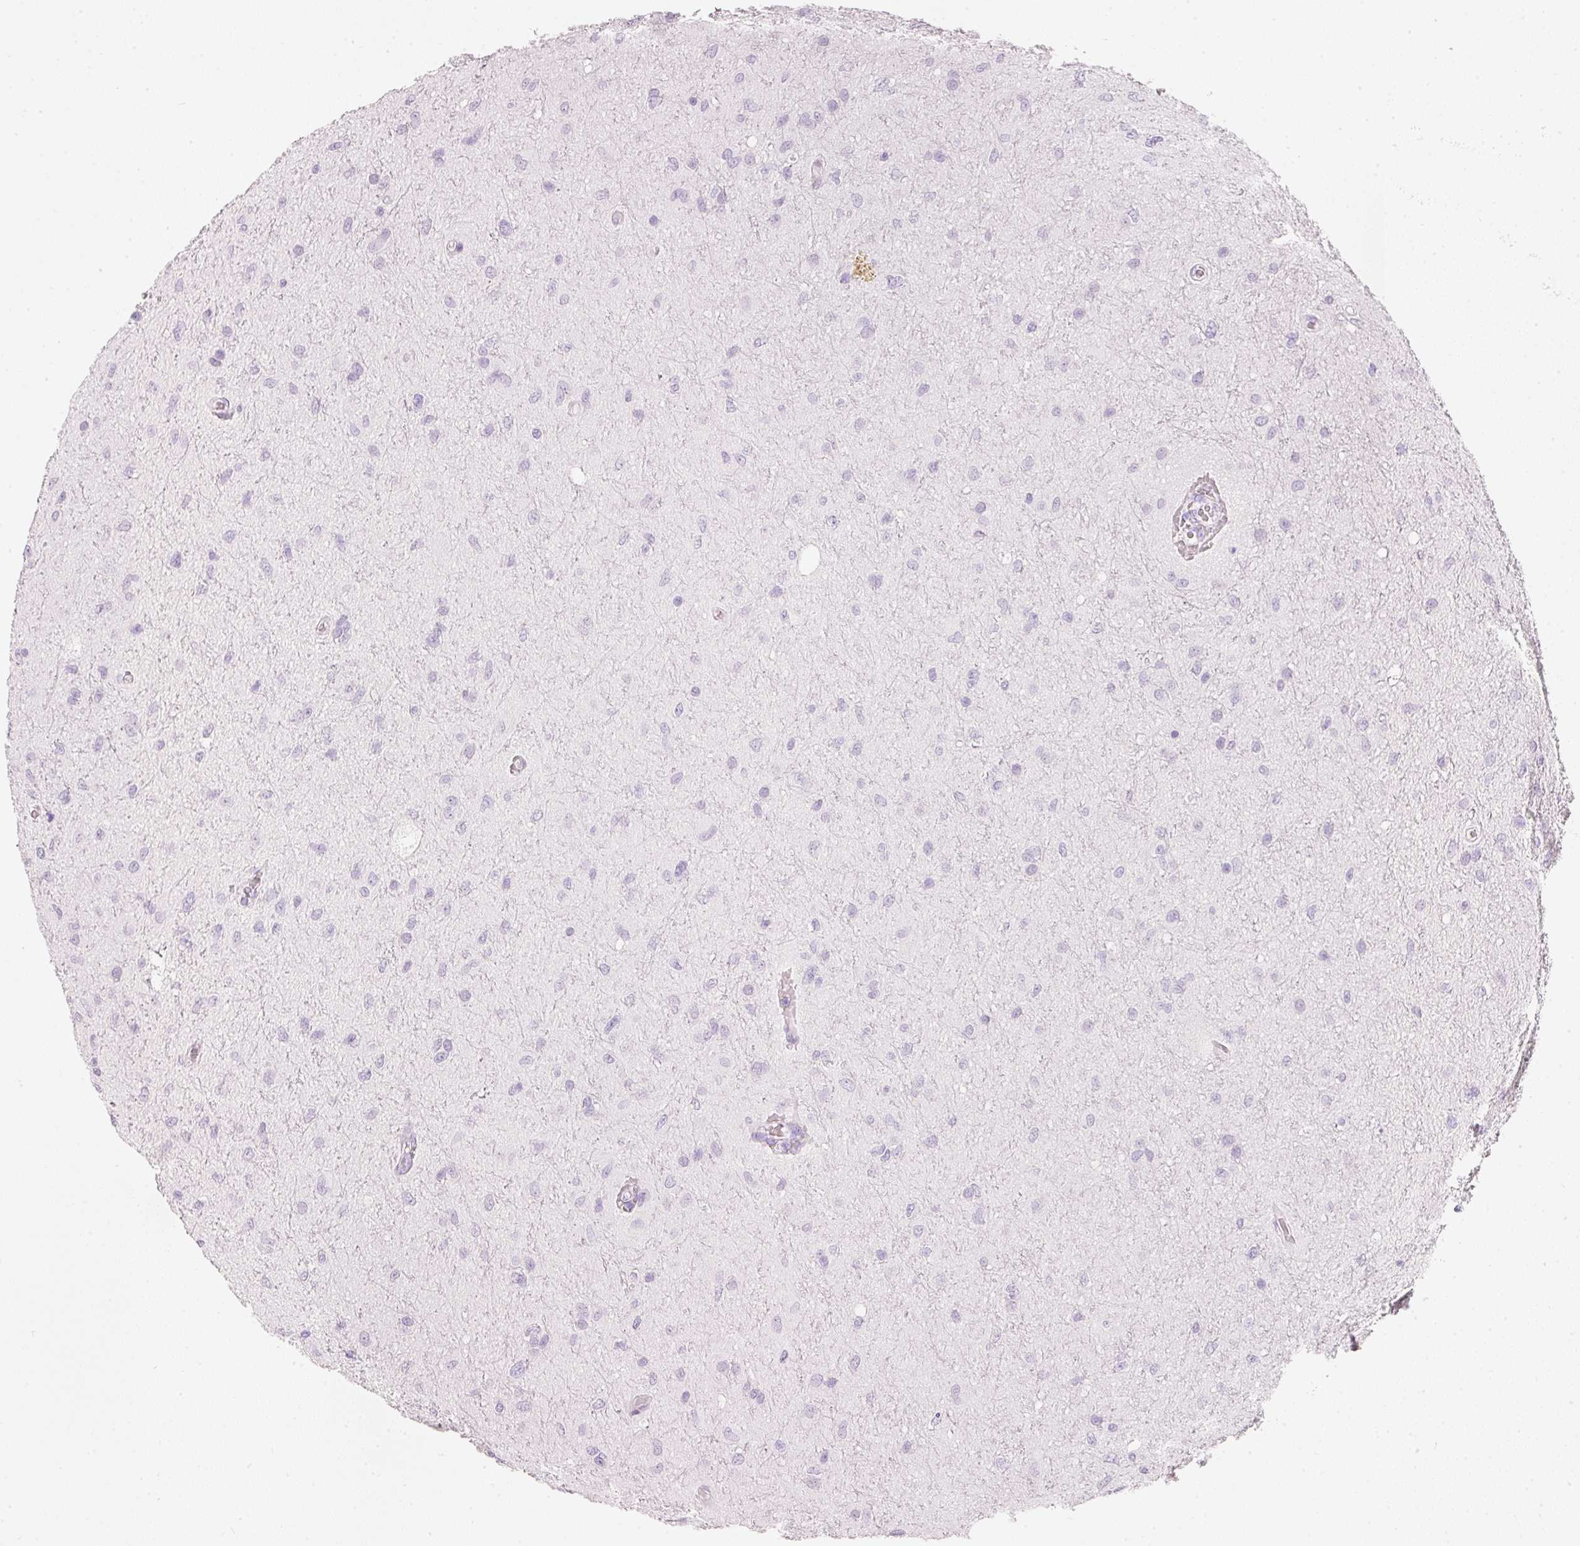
{"staining": {"intensity": "negative", "quantity": "none", "location": "none"}, "tissue": "glioma", "cell_type": "Tumor cells", "image_type": "cancer", "snomed": [{"axis": "morphology", "description": "Glioma, malignant, Low grade"}, {"axis": "topography", "description": "Cerebellum"}], "caption": "Protein analysis of glioma exhibits no significant expression in tumor cells. Brightfield microscopy of immunohistochemistry stained with DAB (3,3'-diaminobenzidine) (brown) and hematoxylin (blue), captured at high magnification.", "gene": "PDXDC1", "patient": {"sex": "female", "age": 5}}